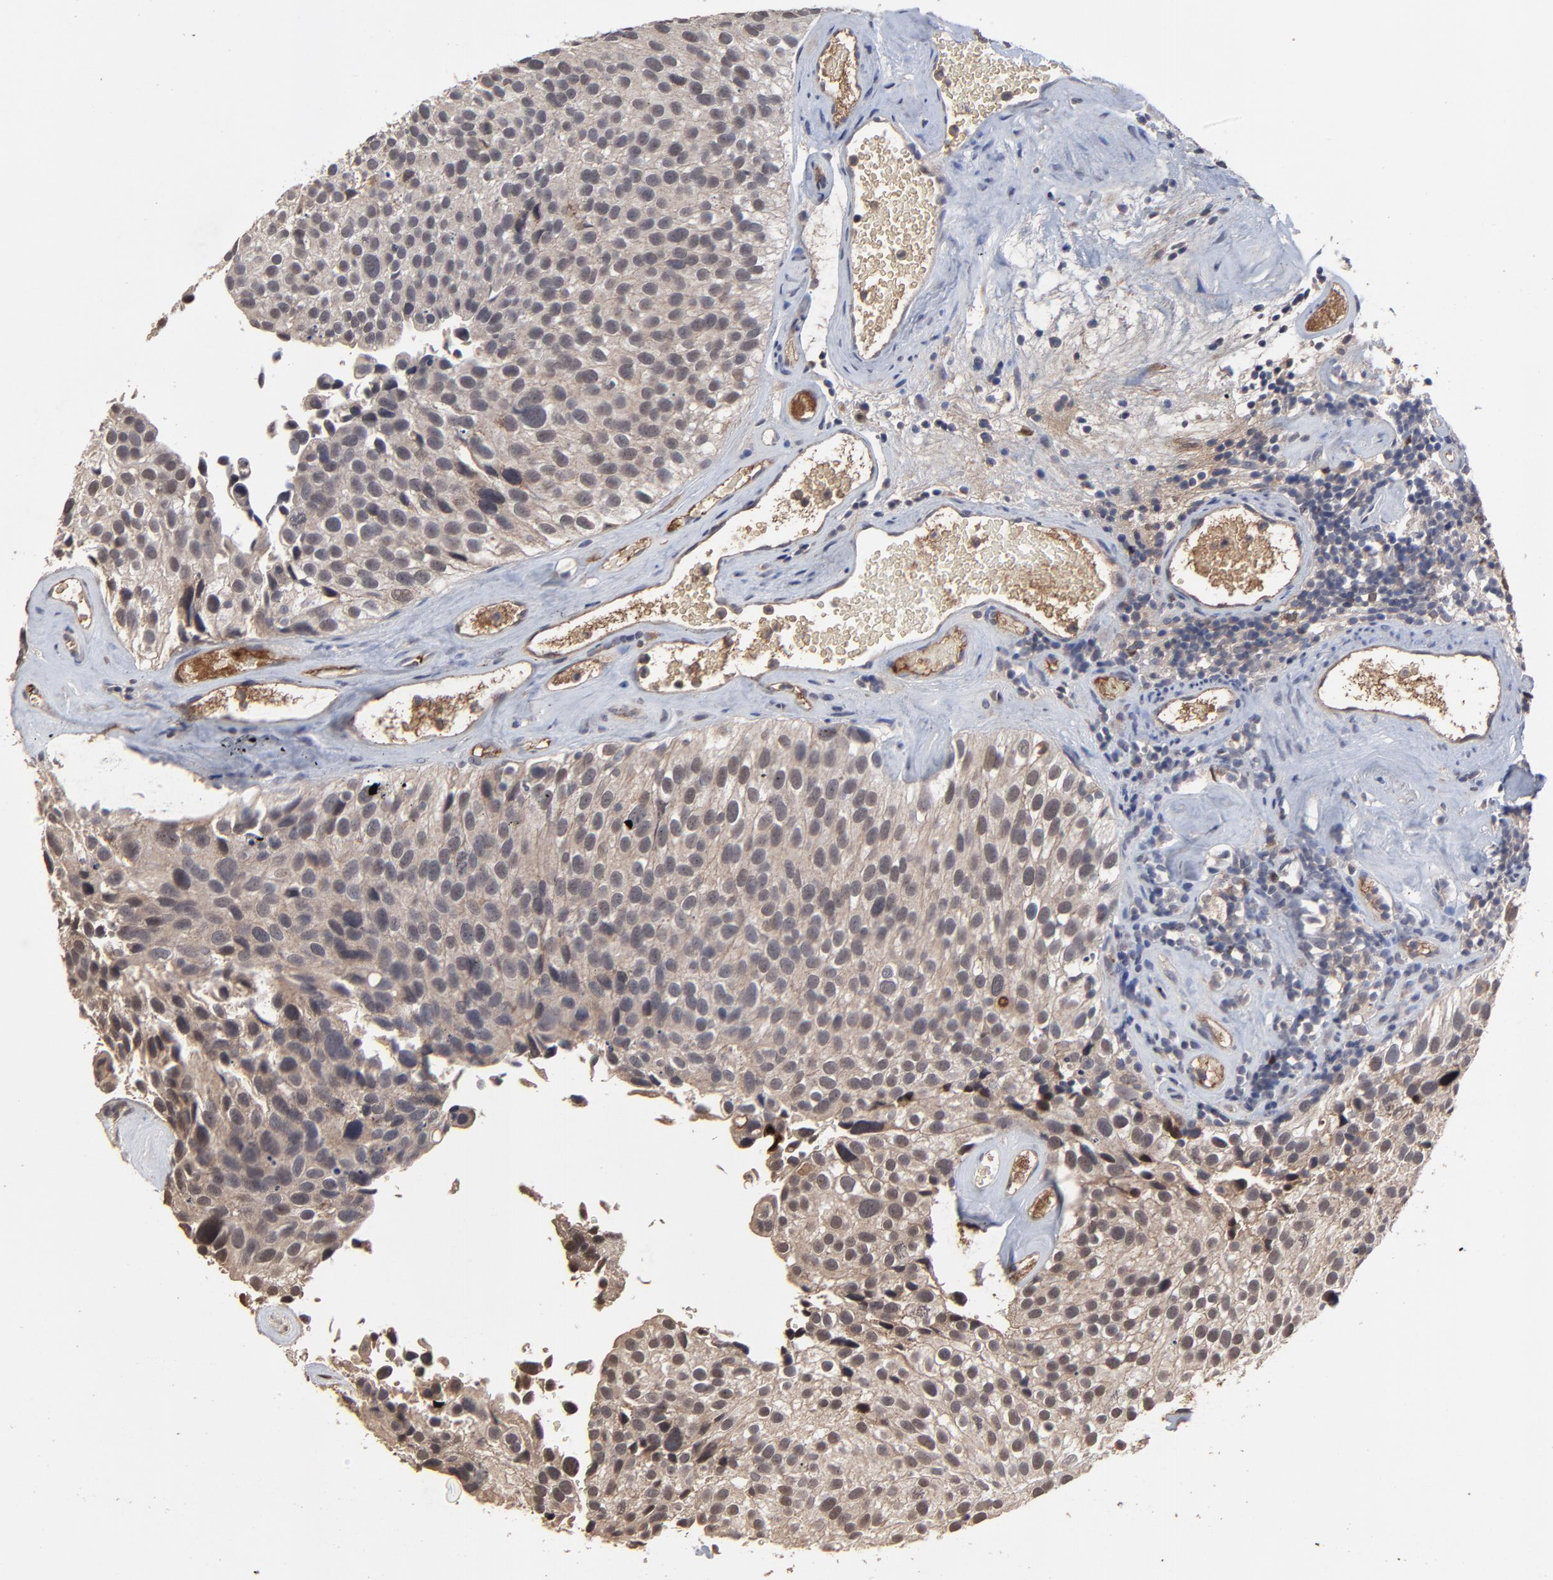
{"staining": {"intensity": "weak", "quantity": ">75%", "location": "cytoplasmic/membranous"}, "tissue": "urothelial cancer", "cell_type": "Tumor cells", "image_type": "cancer", "snomed": [{"axis": "morphology", "description": "Urothelial carcinoma, High grade"}, {"axis": "topography", "description": "Urinary bladder"}], "caption": "DAB immunohistochemical staining of human urothelial carcinoma (high-grade) reveals weak cytoplasmic/membranous protein expression in about >75% of tumor cells. (DAB (3,3'-diaminobenzidine) IHC with brightfield microscopy, high magnification).", "gene": "VPREB3", "patient": {"sex": "male", "age": 72}}